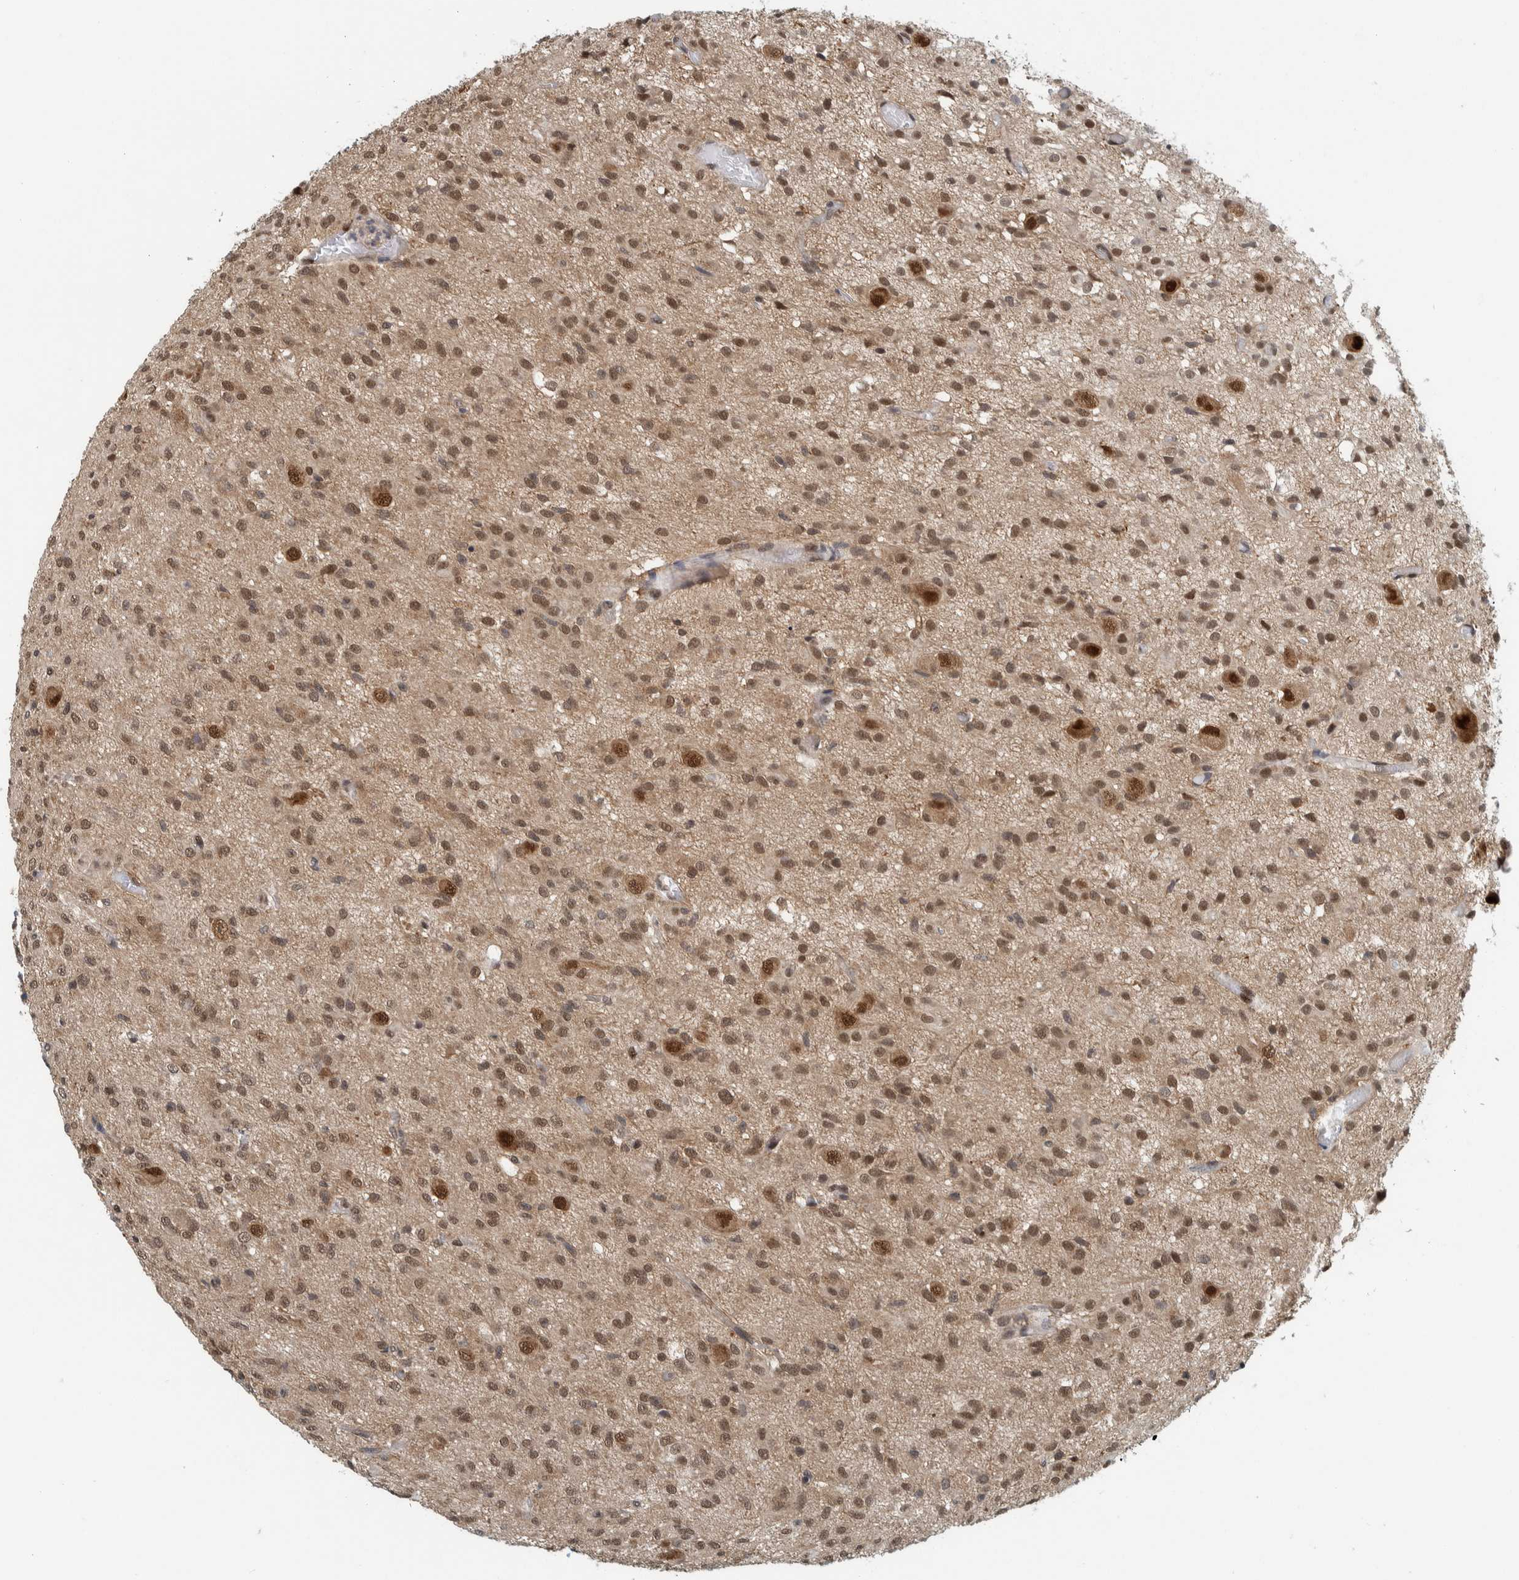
{"staining": {"intensity": "moderate", "quantity": ">75%", "location": "nuclear"}, "tissue": "glioma", "cell_type": "Tumor cells", "image_type": "cancer", "snomed": [{"axis": "morphology", "description": "Glioma, malignant, High grade"}, {"axis": "topography", "description": "Brain"}], "caption": "High-magnification brightfield microscopy of glioma stained with DAB (3,3'-diaminobenzidine) (brown) and counterstained with hematoxylin (blue). tumor cells exhibit moderate nuclear staining is present in about>75% of cells.", "gene": "COPS3", "patient": {"sex": "female", "age": 59}}